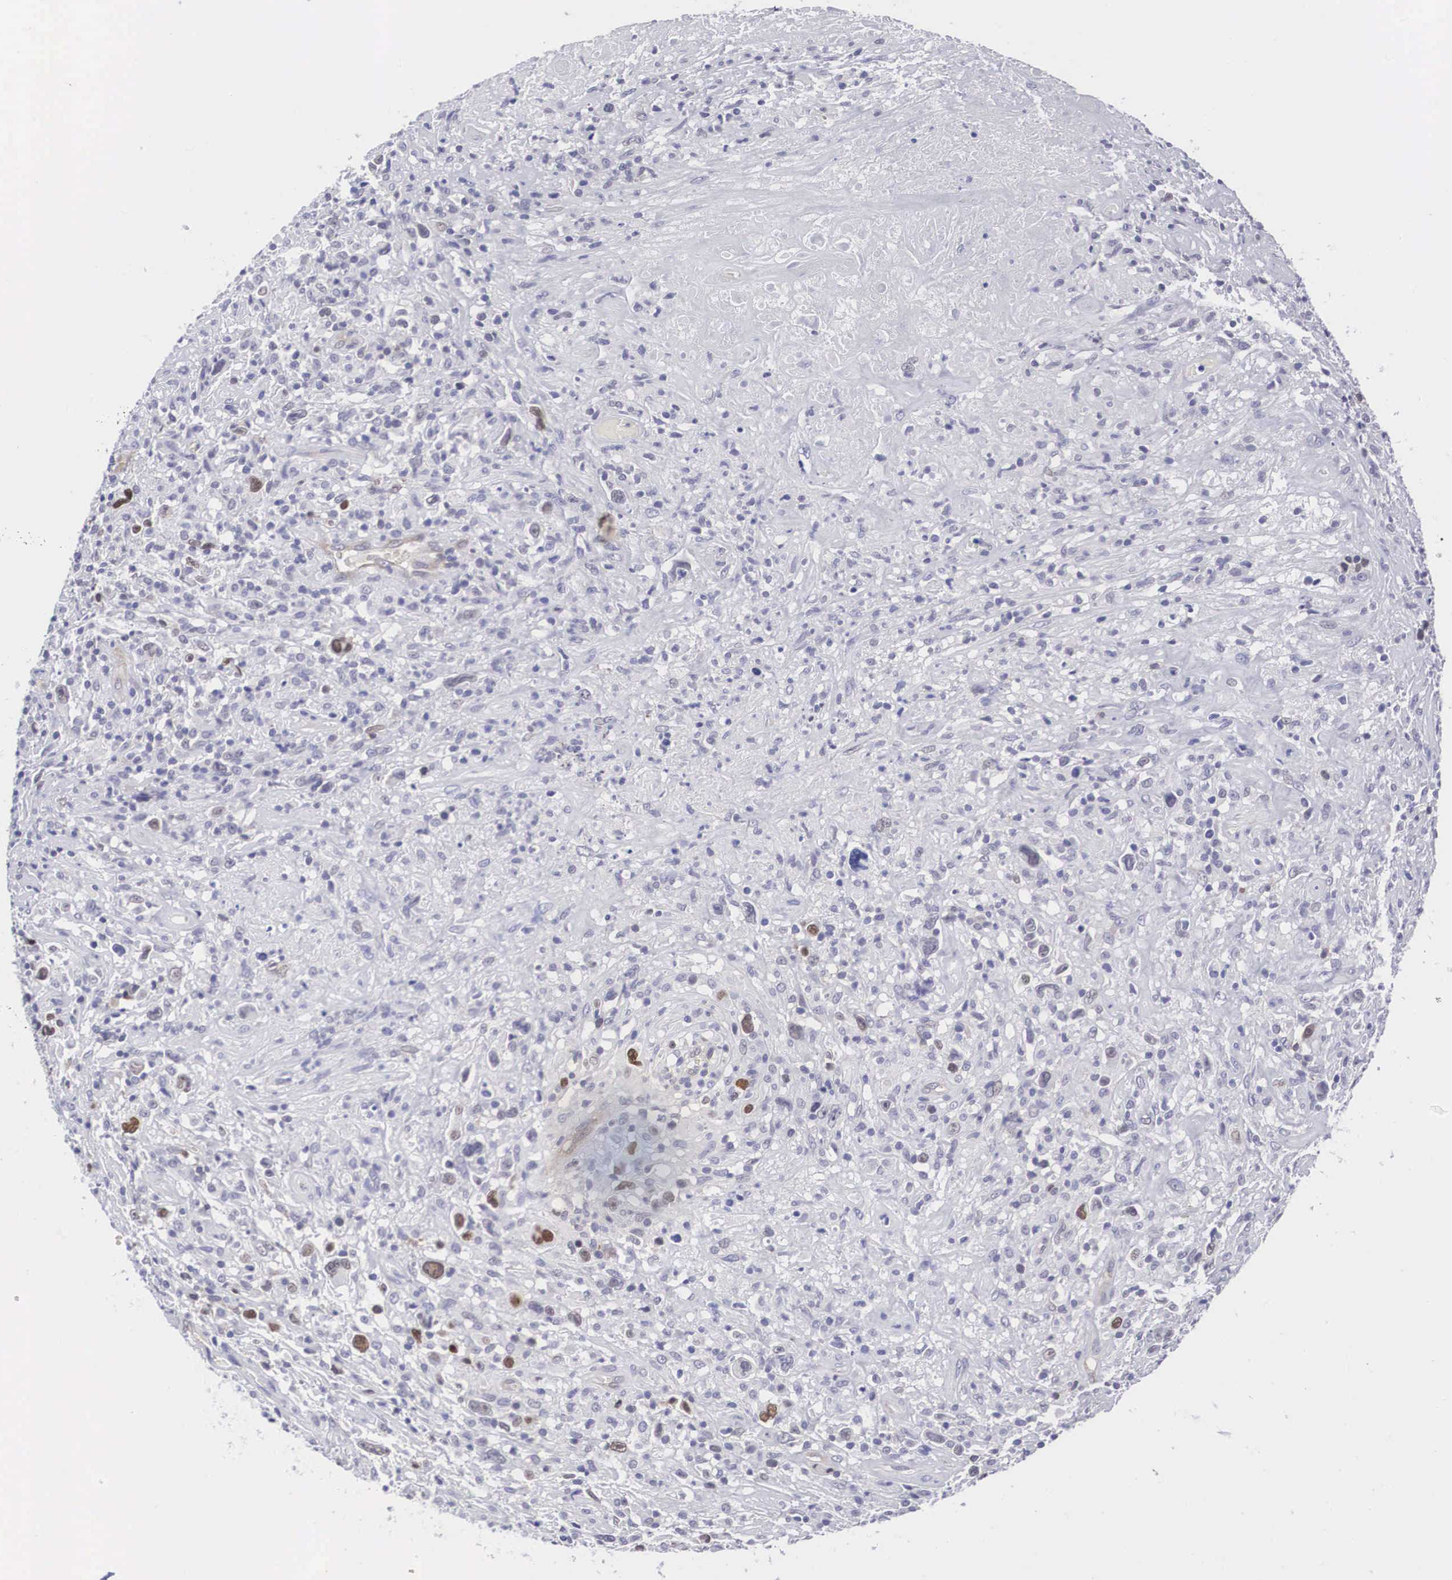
{"staining": {"intensity": "negative", "quantity": "none", "location": "none"}, "tissue": "lymphoma", "cell_type": "Tumor cells", "image_type": "cancer", "snomed": [{"axis": "morphology", "description": "Hodgkin's disease, NOS"}, {"axis": "topography", "description": "Lymph node"}], "caption": "A high-resolution histopathology image shows IHC staining of Hodgkin's disease, which shows no significant positivity in tumor cells.", "gene": "MAST4", "patient": {"sex": "male", "age": 46}}